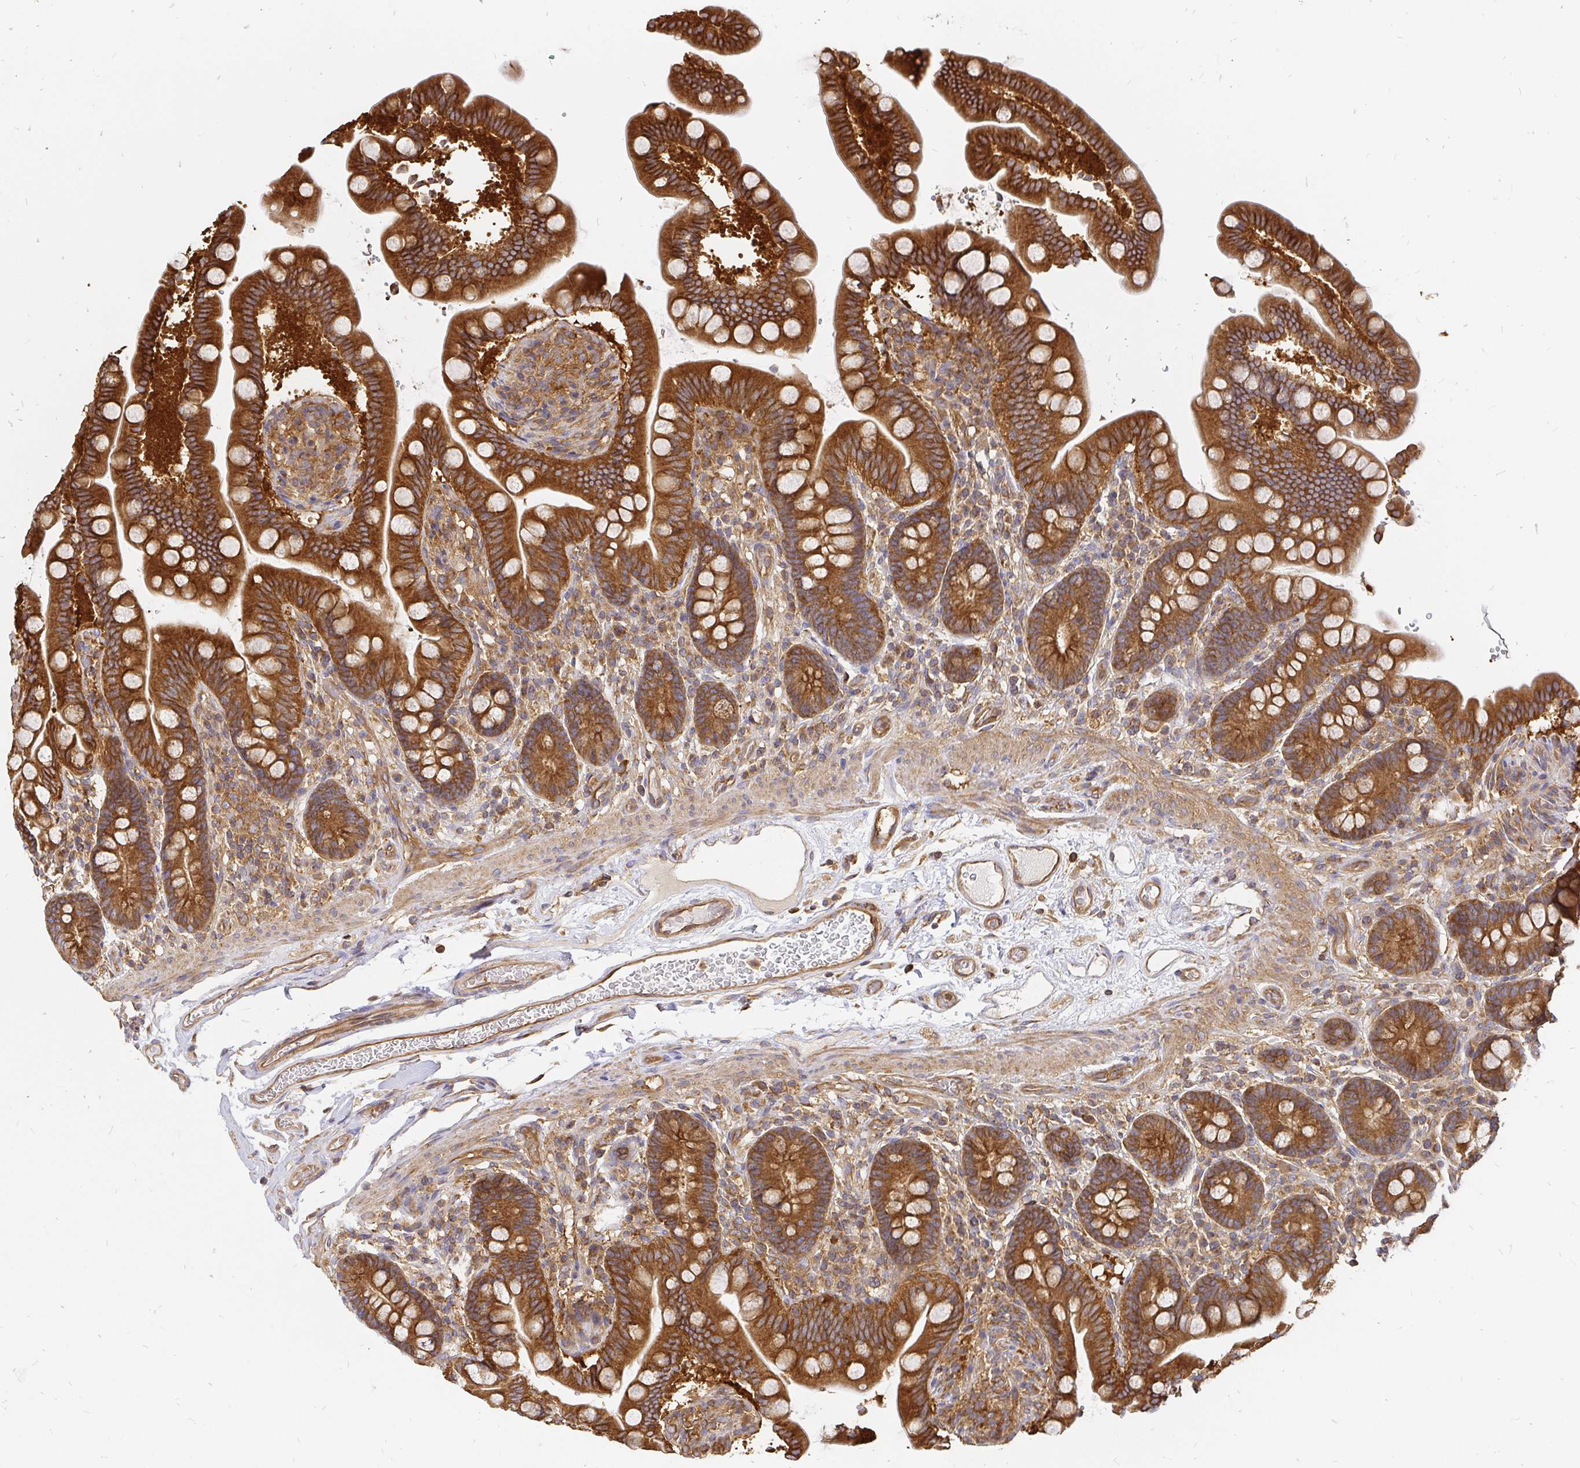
{"staining": {"intensity": "moderate", "quantity": ">75%", "location": "cytoplasmic/membranous"}, "tissue": "colon", "cell_type": "Endothelial cells", "image_type": "normal", "snomed": [{"axis": "morphology", "description": "Normal tissue, NOS"}, {"axis": "topography", "description": "Smooth muscle"}, {"axis": "topography", "description": "Colon"}], "caption": "Immunohistochemistry (IHC) photomicrograph of unremarkable colon: colon stained using immunohistochemistry reveals medium levels of moderate protein expression localized specifically in the cytoplasmic/membranous of endothelial cells, appearing as a cytoplasmic/membranous brown color.", "gene": "KIF5B", "patient": {"sex": "male", "age": 73}}